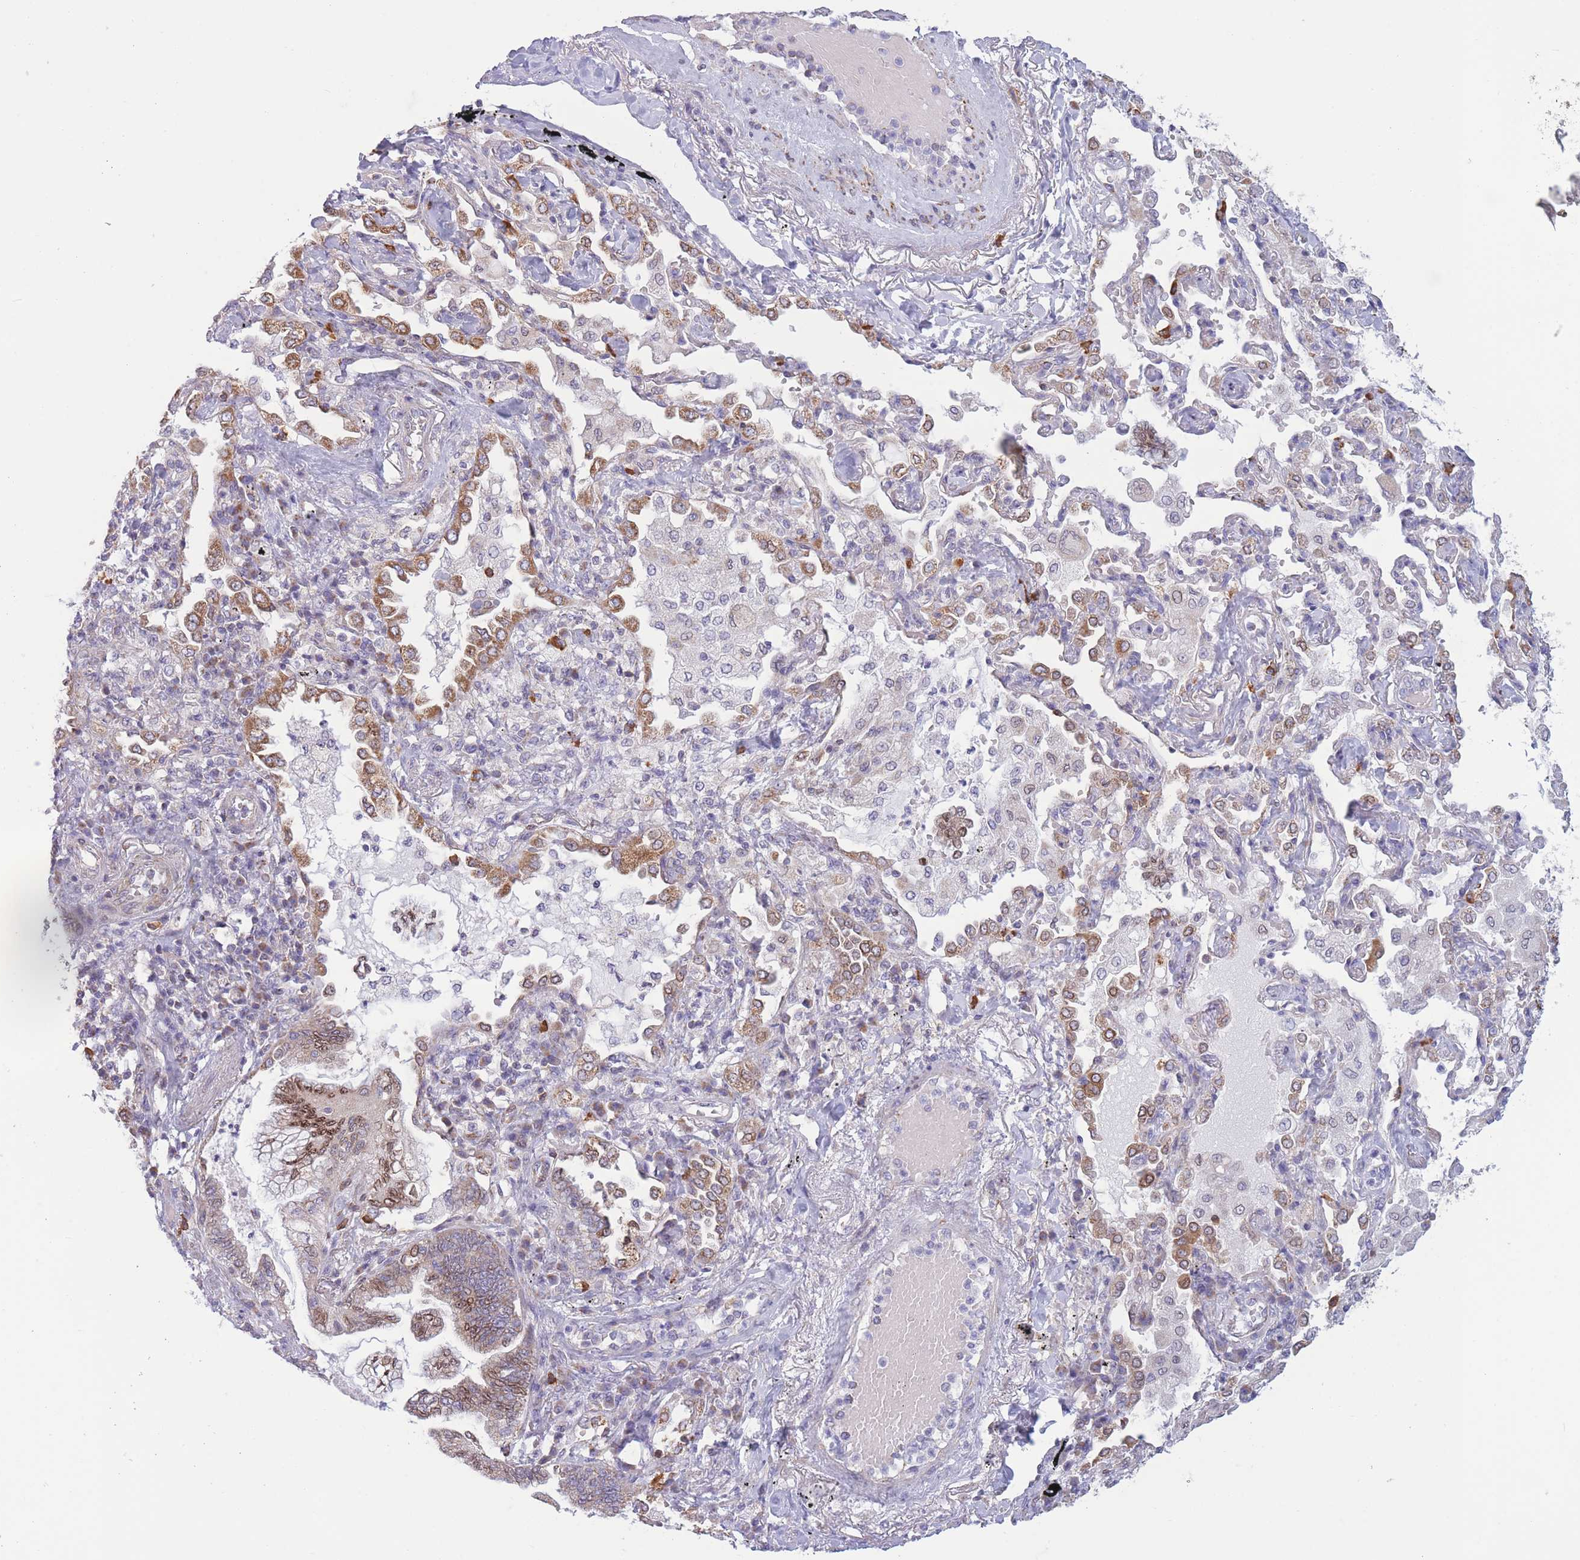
{"staining": {"intensity": "moderate", "quantity": "25%-75%", "location": "cytoplasmic/membranous,nuclear"}, "tissue": "bronchus", "cell_type": "Respiratory epithelial cells", "image_type": "normal", "snomed": [{"axis": "morphology", "description": "Normal tissue, NOS"}, {"axis": "morphology", "description": "Adenocarcinoma, NOS"}, {"axis": "topography", "description": "Bronchus"}, {"axis": "topography", "description": "Lung"}], "caption": "IHC of normal human bronchus displays medium levels of moderate cytoplasmic/membranous,nuclear expression in approximately 25%-75% of respiratory epithelial cells. Nuclei are stained in blue.", "gene": "PDHA1", "patient": {"sex": "female", "age": 70}}